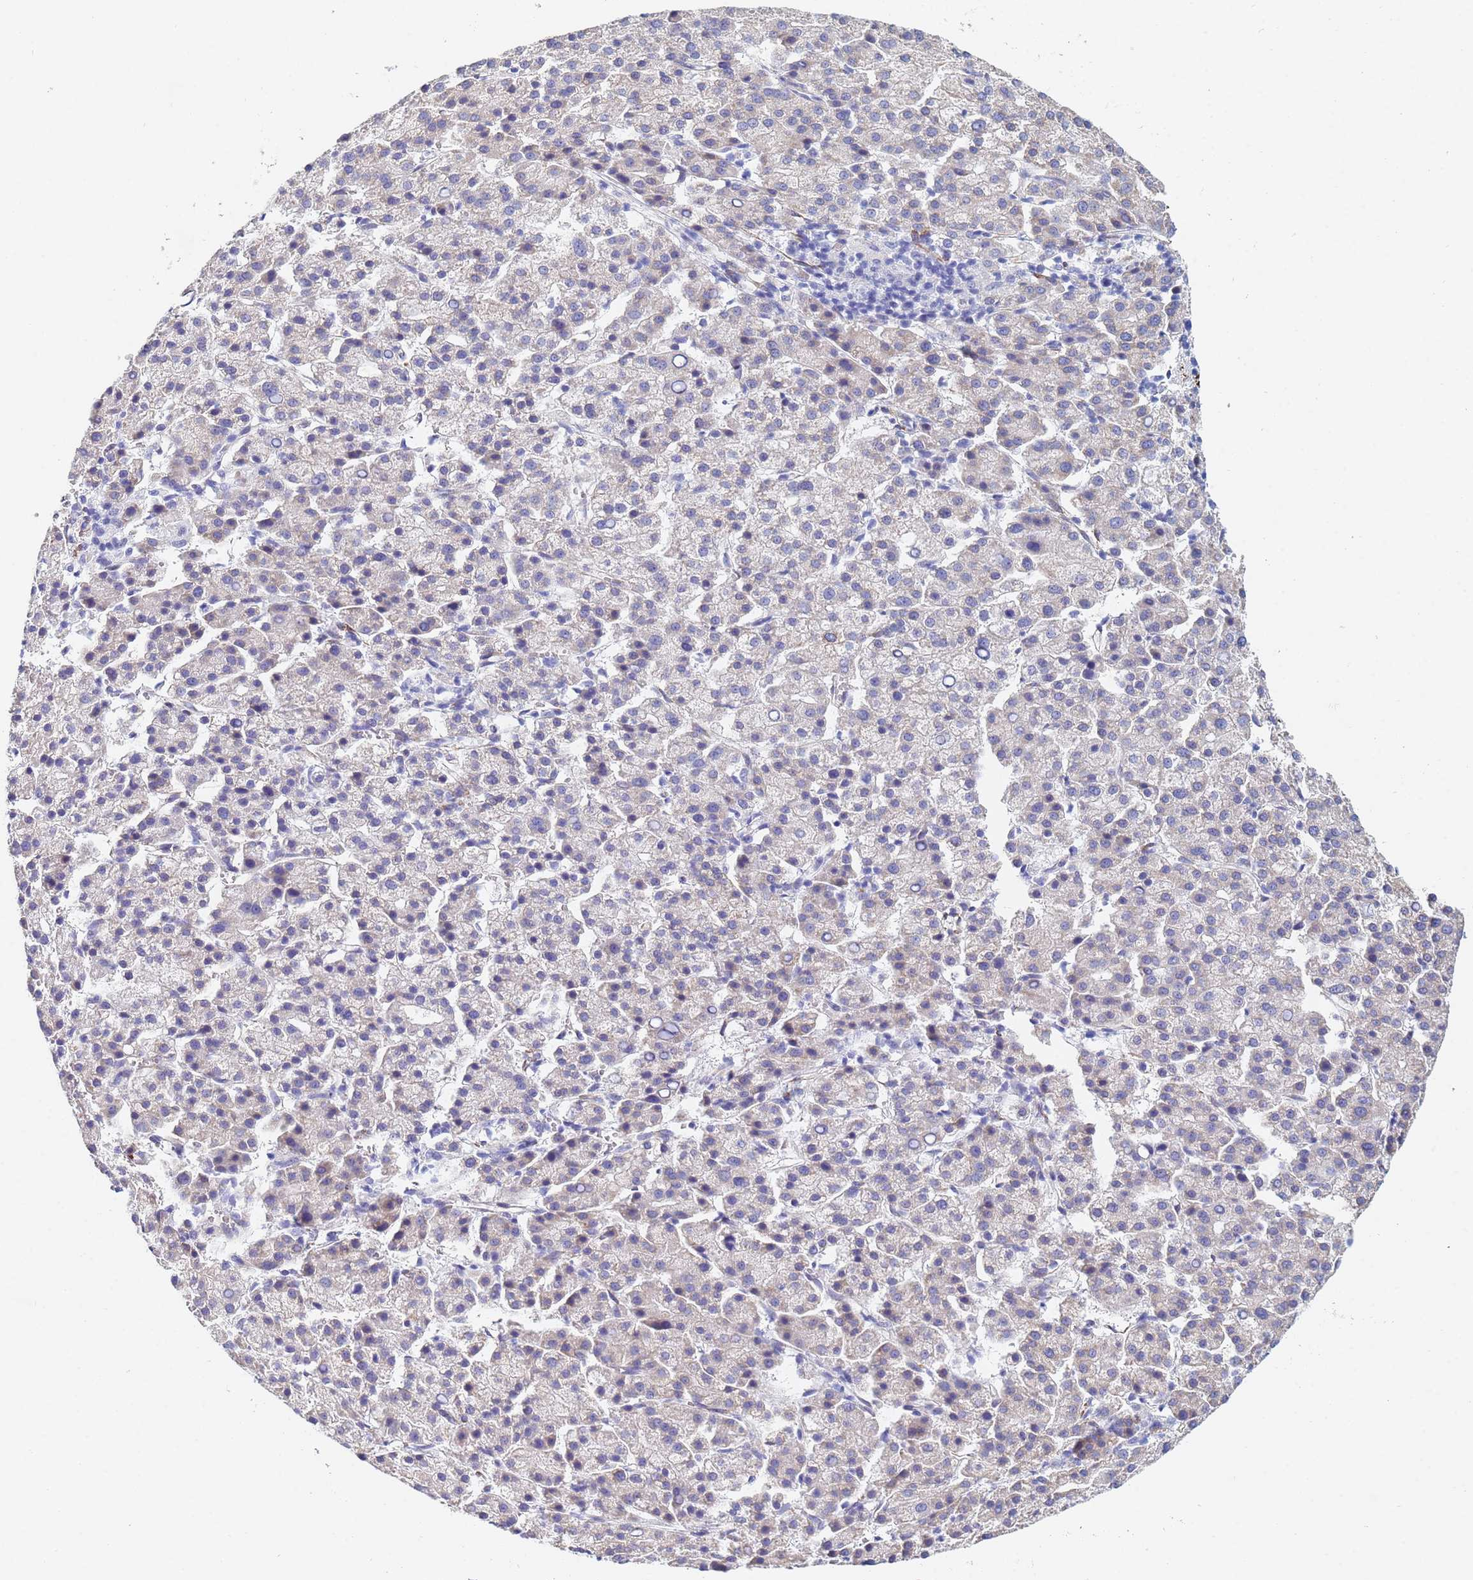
{"staining": {"intensity": "weak", "quantity": "<25%", "location": "cytoplasmic/membranous"}, "tissue": "liver cancer", "cell_type": "Tumor cells", "image_type": "cancer", "snomed": [{"axis": "morphology", "description": "Carcinoma, Hepatocellular, NOS"}, {"axis": "topography", "description": "Liver"}], "caption": "This micrograph is of liver hepatocellular carcinoma stained with IHC to label a protein in brown with the nuclei are counter-stained blue. There is no expression in tumor cells.", "gene": "GDAP2", "patient": {"sex": "female", "age": 58}}